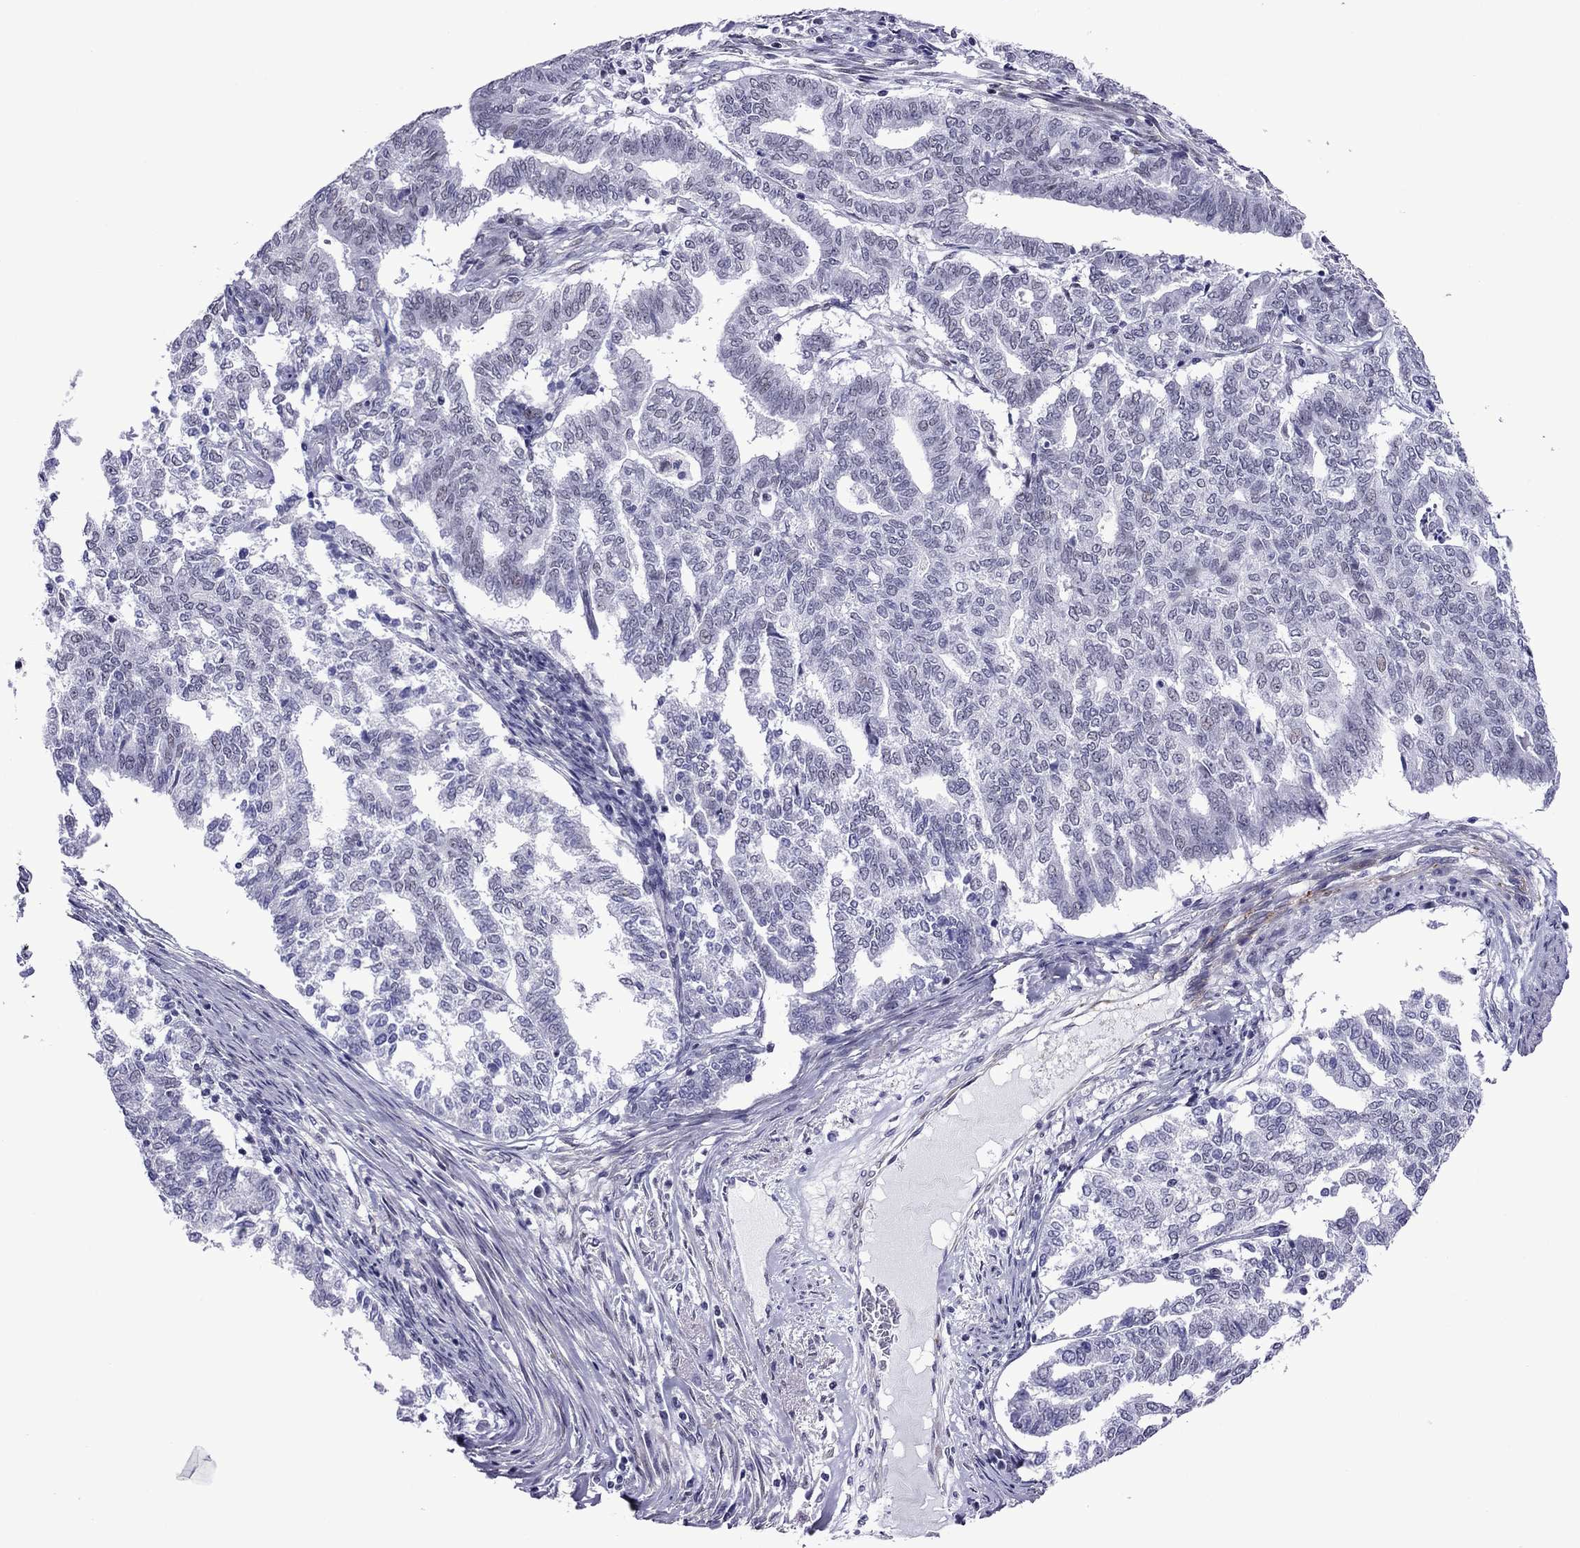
{"staining": {"intensity": "negative", "quantity": "none", "location": "none"}, "tissue": "endometrial cancer", "cell_type": "Tumor cells", "image_type": "cancer", "snomed": [{"axis": "morphology", "description": "Adenocarcinoma, NOS"}, {"axis": "topography", "description": "Endometrium"}], "caption": "DAB immunohistochemical staining of endometrial cancer reveals no significant positivity in tumor cells.", "gene": "ZNF646", "patient": {"sex": "female", "age": 79}}